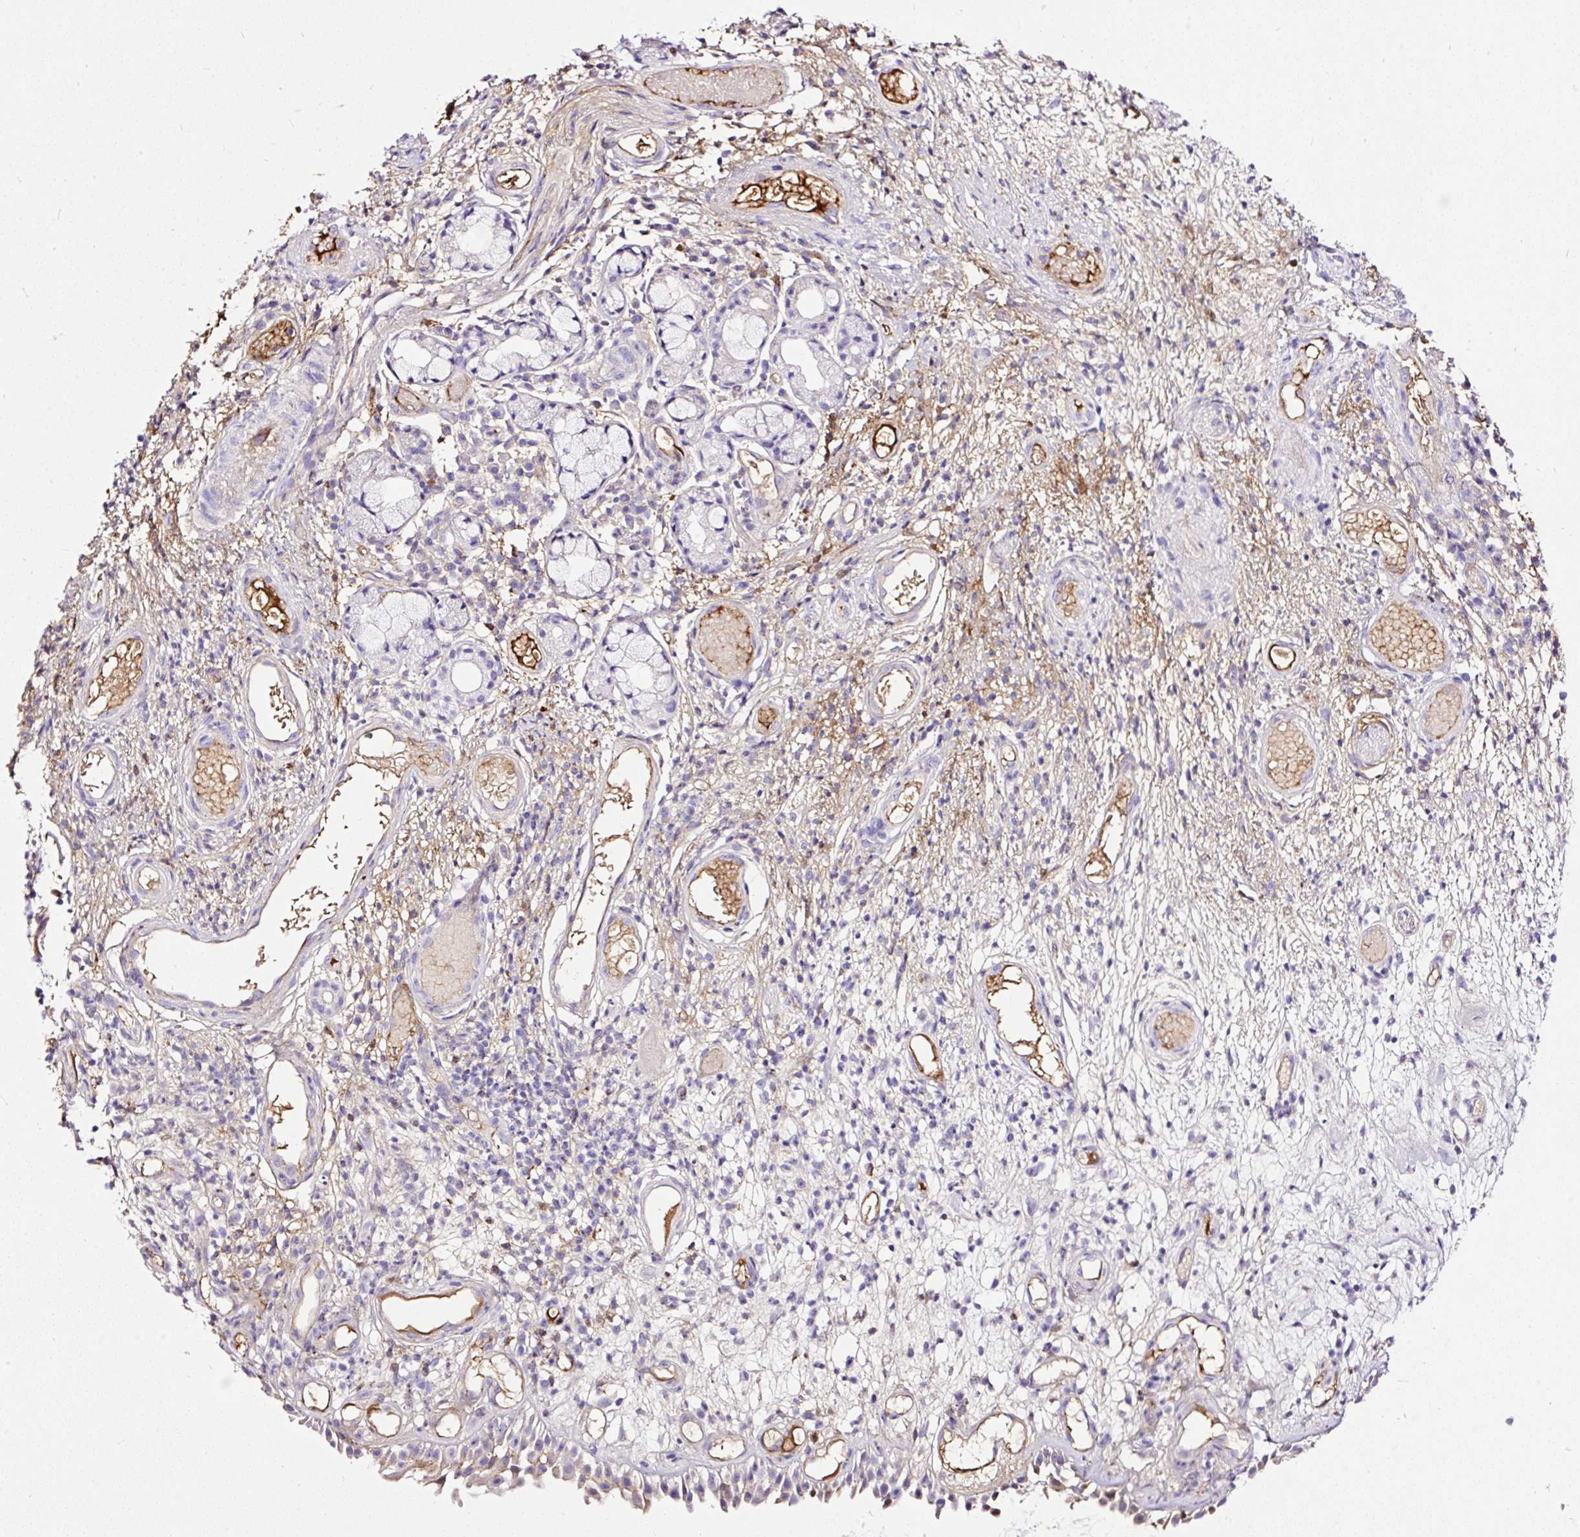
{"staining": {"intensity": "weak", "quantity": "25%-75%", "location": "cytoplasmic/membranous"}, "tissue": "nasopharynx", "cell_type": "Respiratory epithelial cells", "image_type": "normal", "snomed": [{"axis": "morphology", "description": "Normal tissue, NOS"}, {"axis": "morphology", "description": "Inflammation, NOS"}, {"axis": "topography", "description": "Nasopharynx"}], "caption": "A photomicrograph of human nasopharynx stained for a protein demonstrates weak cytoplasmic/membranous brown staining in respiratory epithelial cells. Nuclei are stained in blue.", "gene": "CLEC3B", "patient": {"sex": "male", "age": 54}}